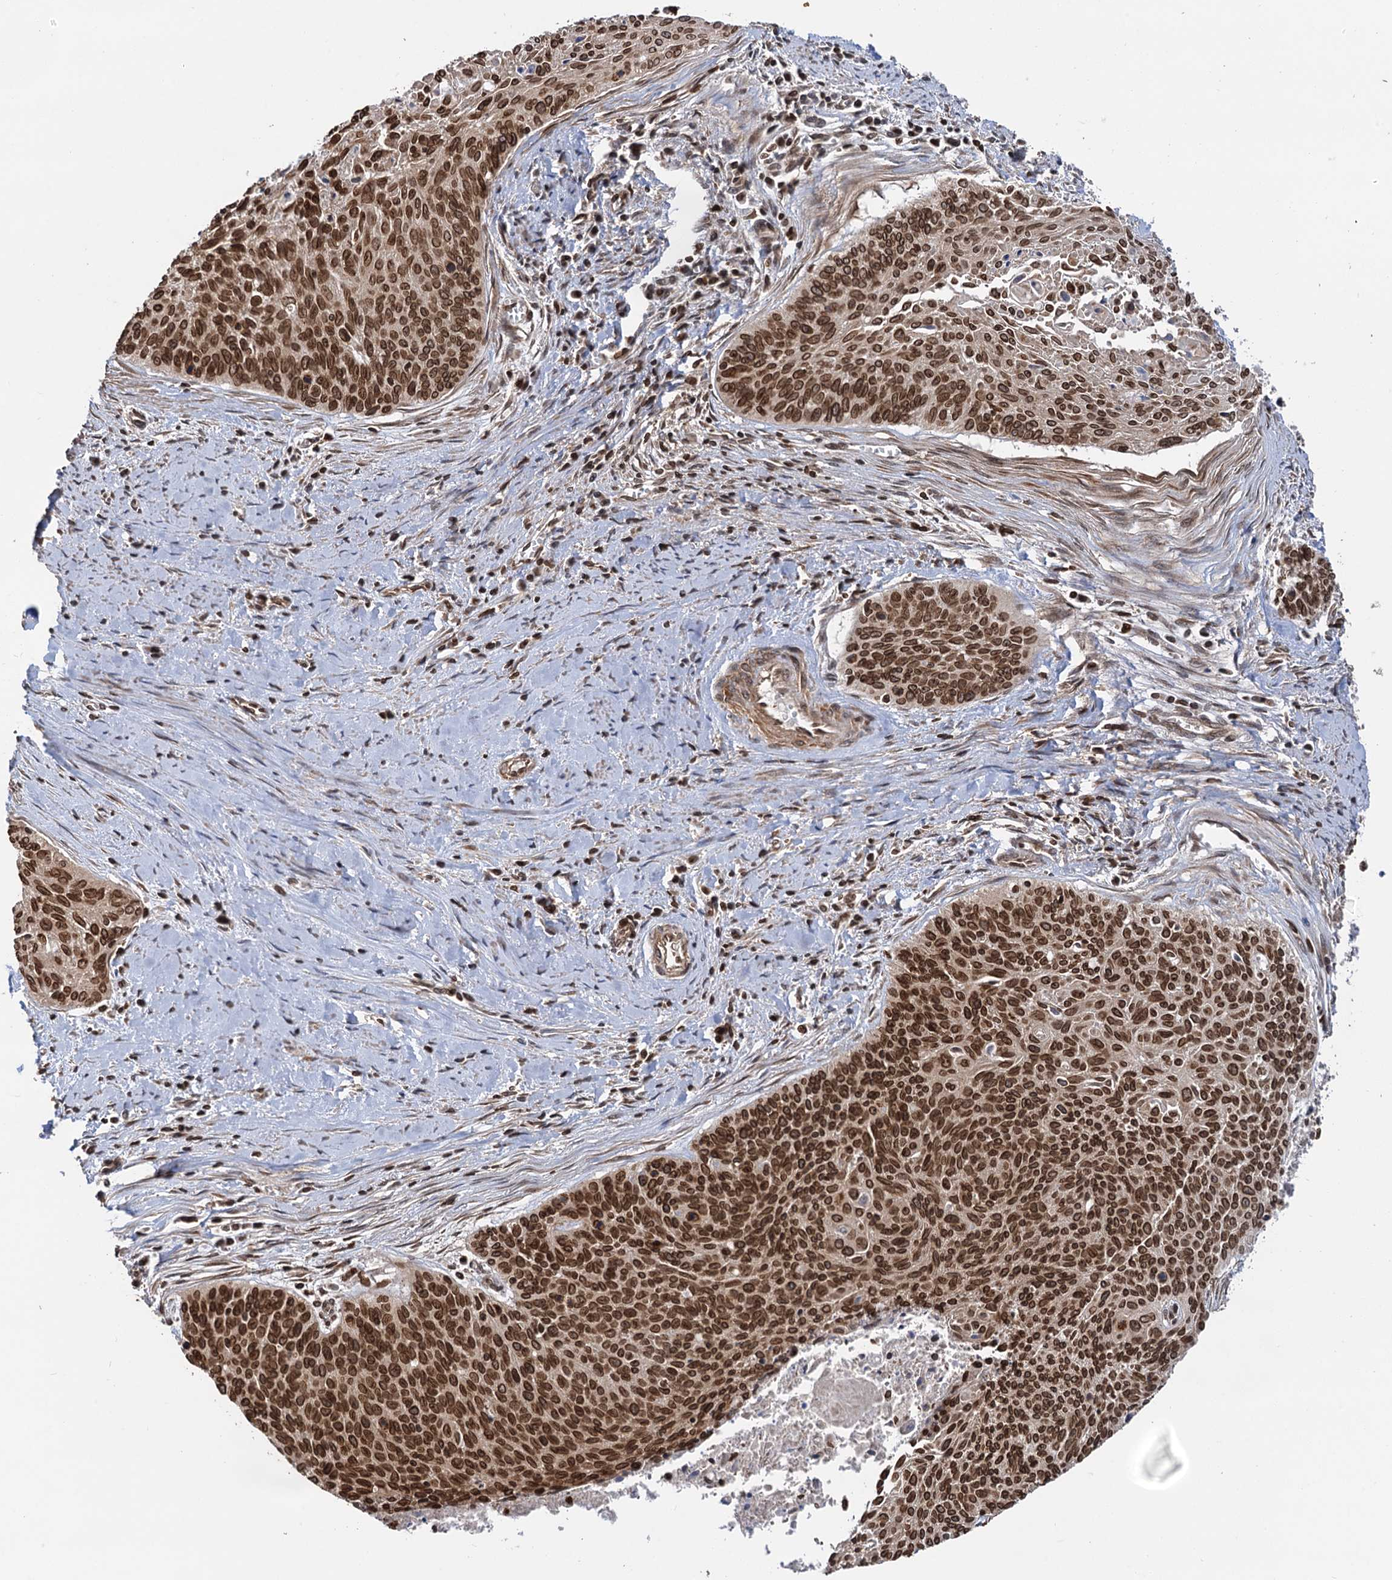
{"staining": {"intensity": "strong", "quantity": ">75%", "location": "nuclear"}, "tissue": "cervical cancer", "cell_type": "Tumor cells", "image_type": "cancer", "snomed": [{"axis": "morphology", "description": "Squamous cell carcinoma, NOS"}, {"axis": "topography", "description": "Cervix"}], "caption": "Cervical cancer (squamous cell carcinoma) tissue demonstrates strong nuclear staining in approximately >75% of tumor cells, visualized by immunohistochemistry.", "gene": "ZC3H13", "patient": {"sex": "female", "age": 55}}